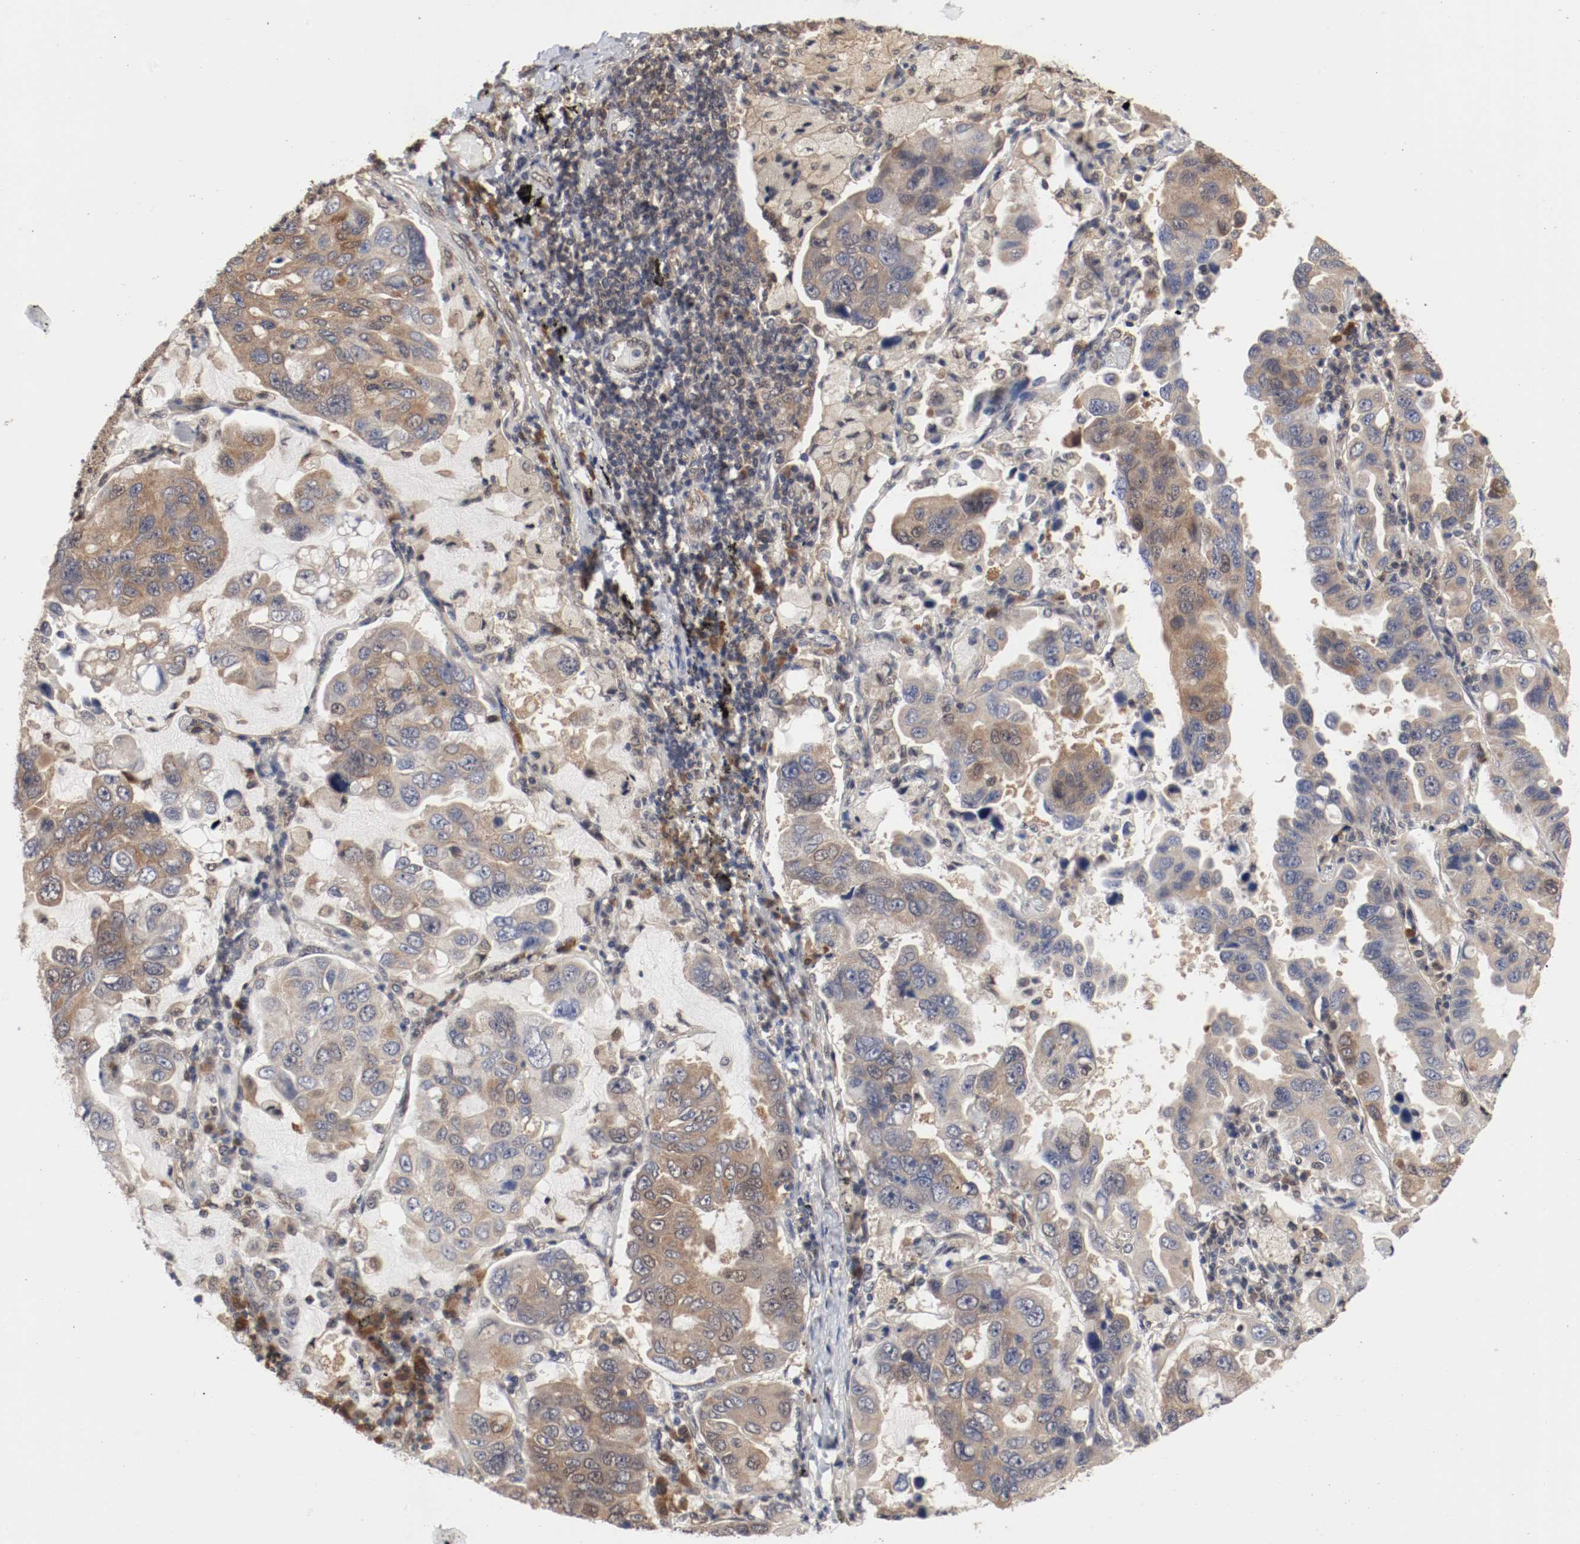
{"staining": {"intensity": "moderate", "quantity": ">75%", "location": "cytoplasmic/membranous"}, "tissue": "lung cancer", "cell_type": "Tumor cells", "image_type": "cancer", "snomed": [{"axis": "morphology", "description": "Adenocarcinoma, NOS"}, {"axis": "topography", "description": "Lung"}], "caption": "The immunohistochemical stain highlights moderate cytoplasmic/membranous expression in tumor cells of lung adenocarcinoma tissue. (DAB (3,3'-diaminobenzidine) IHC, brown staining for protein, blue staining for nuclei).", "gene": "AFG3L2", "patient": {"sex": "male", "age": 64}}